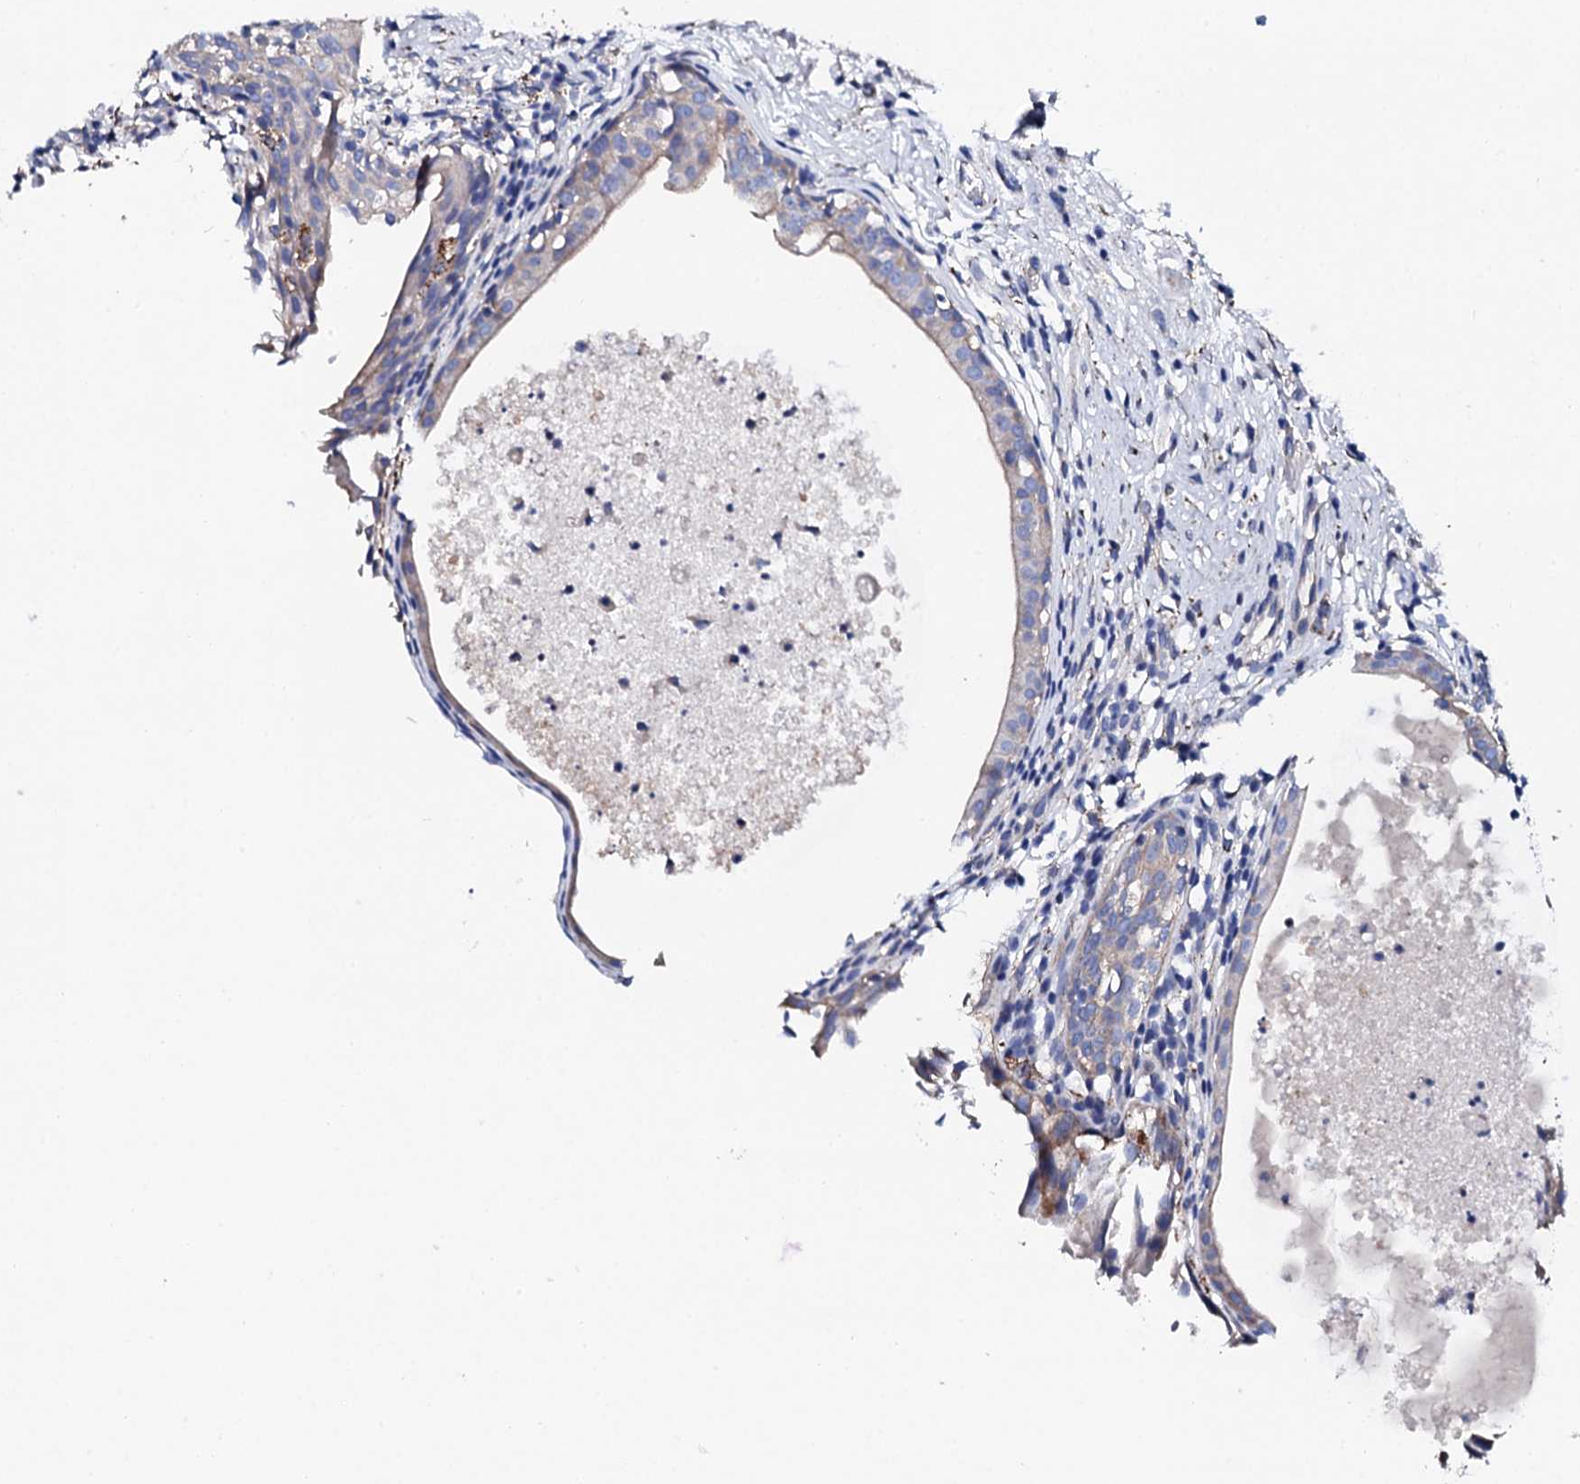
{"staining": {"intensity": "weak", "quantity": "<25%", "location": "cytoplasmic/membranous"}, "tissue": "urinary bladder", "cell_type": "Urothelial cells", "image_type": "normal", "snomed": [{"axis": "morphology", "description": "Normal tissue, NOS"}, {"axis": "morphology", "description": "Inflammation, NOS"}, {"axis": "topography", "description": "Urinary bladder"}], "caption": "DAB (3,3'-diaminobenzidine) immunohistochemical staining of benign urinary bladder displays no significant expression in urothelial cells.", "gene": "KLHL32", "patient": {"sex": "male", "age": 63}}